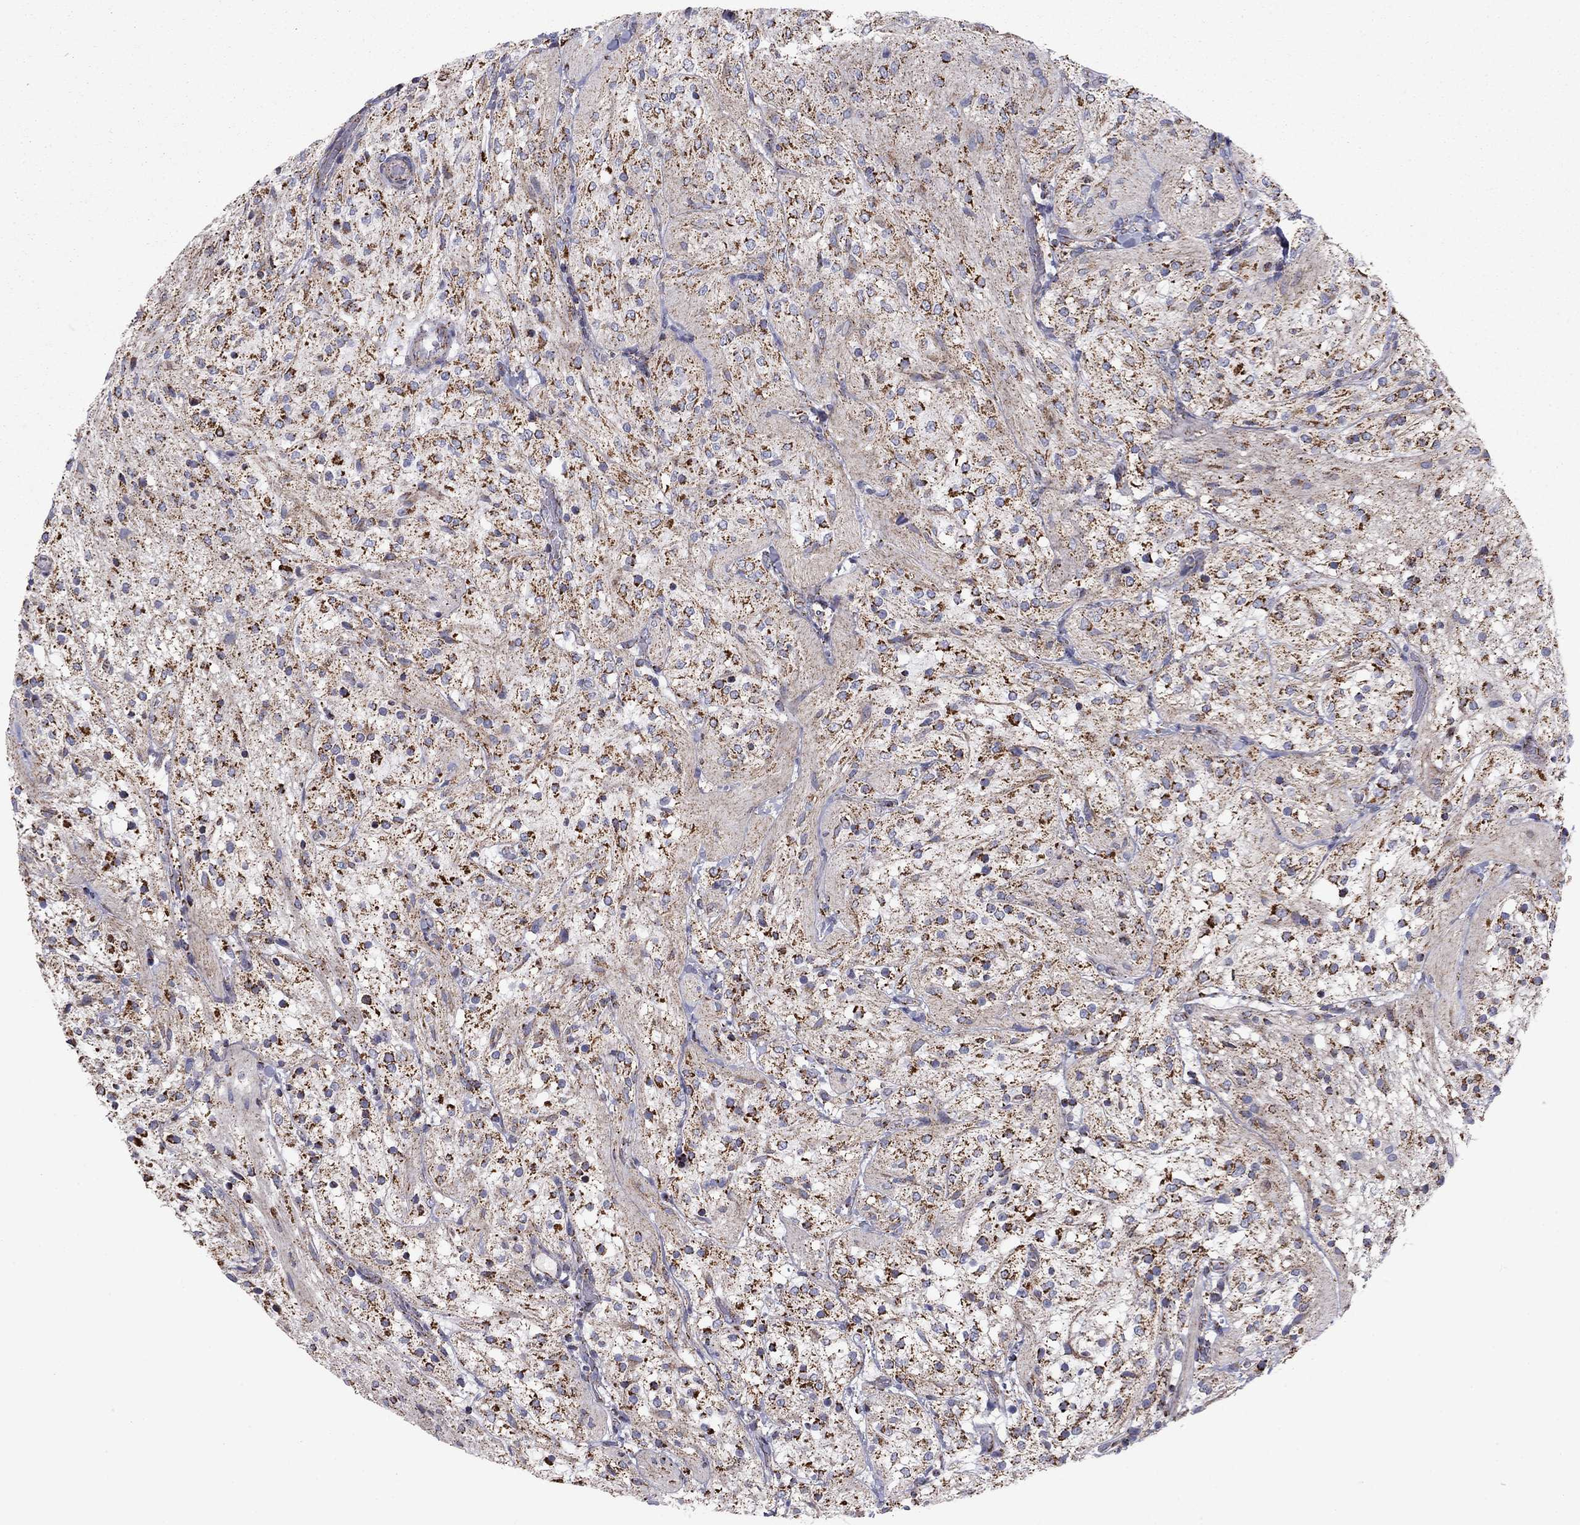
{"staining": {"intensity": "strong", "quantity": "25%-75%", "location": "cytoplasmic/membranous"}, "tissue": "glioma", "cell_type": "Tumor cells", "image_type": "cancer", "snomed": [{"axis": "morphology", "description": "Glioma, malignant, Low grade"}, {"axis": "topography", "description": "Brain"}], "caption": "Immunohistochemical staining of low-grade glioma (malignant) displays high levels of strong cytoplasmic/membranous staining in about 25%-75% of tumor cells.", "gene": "NDUFV1", "patient": {"sex": "male", "age": 3}}